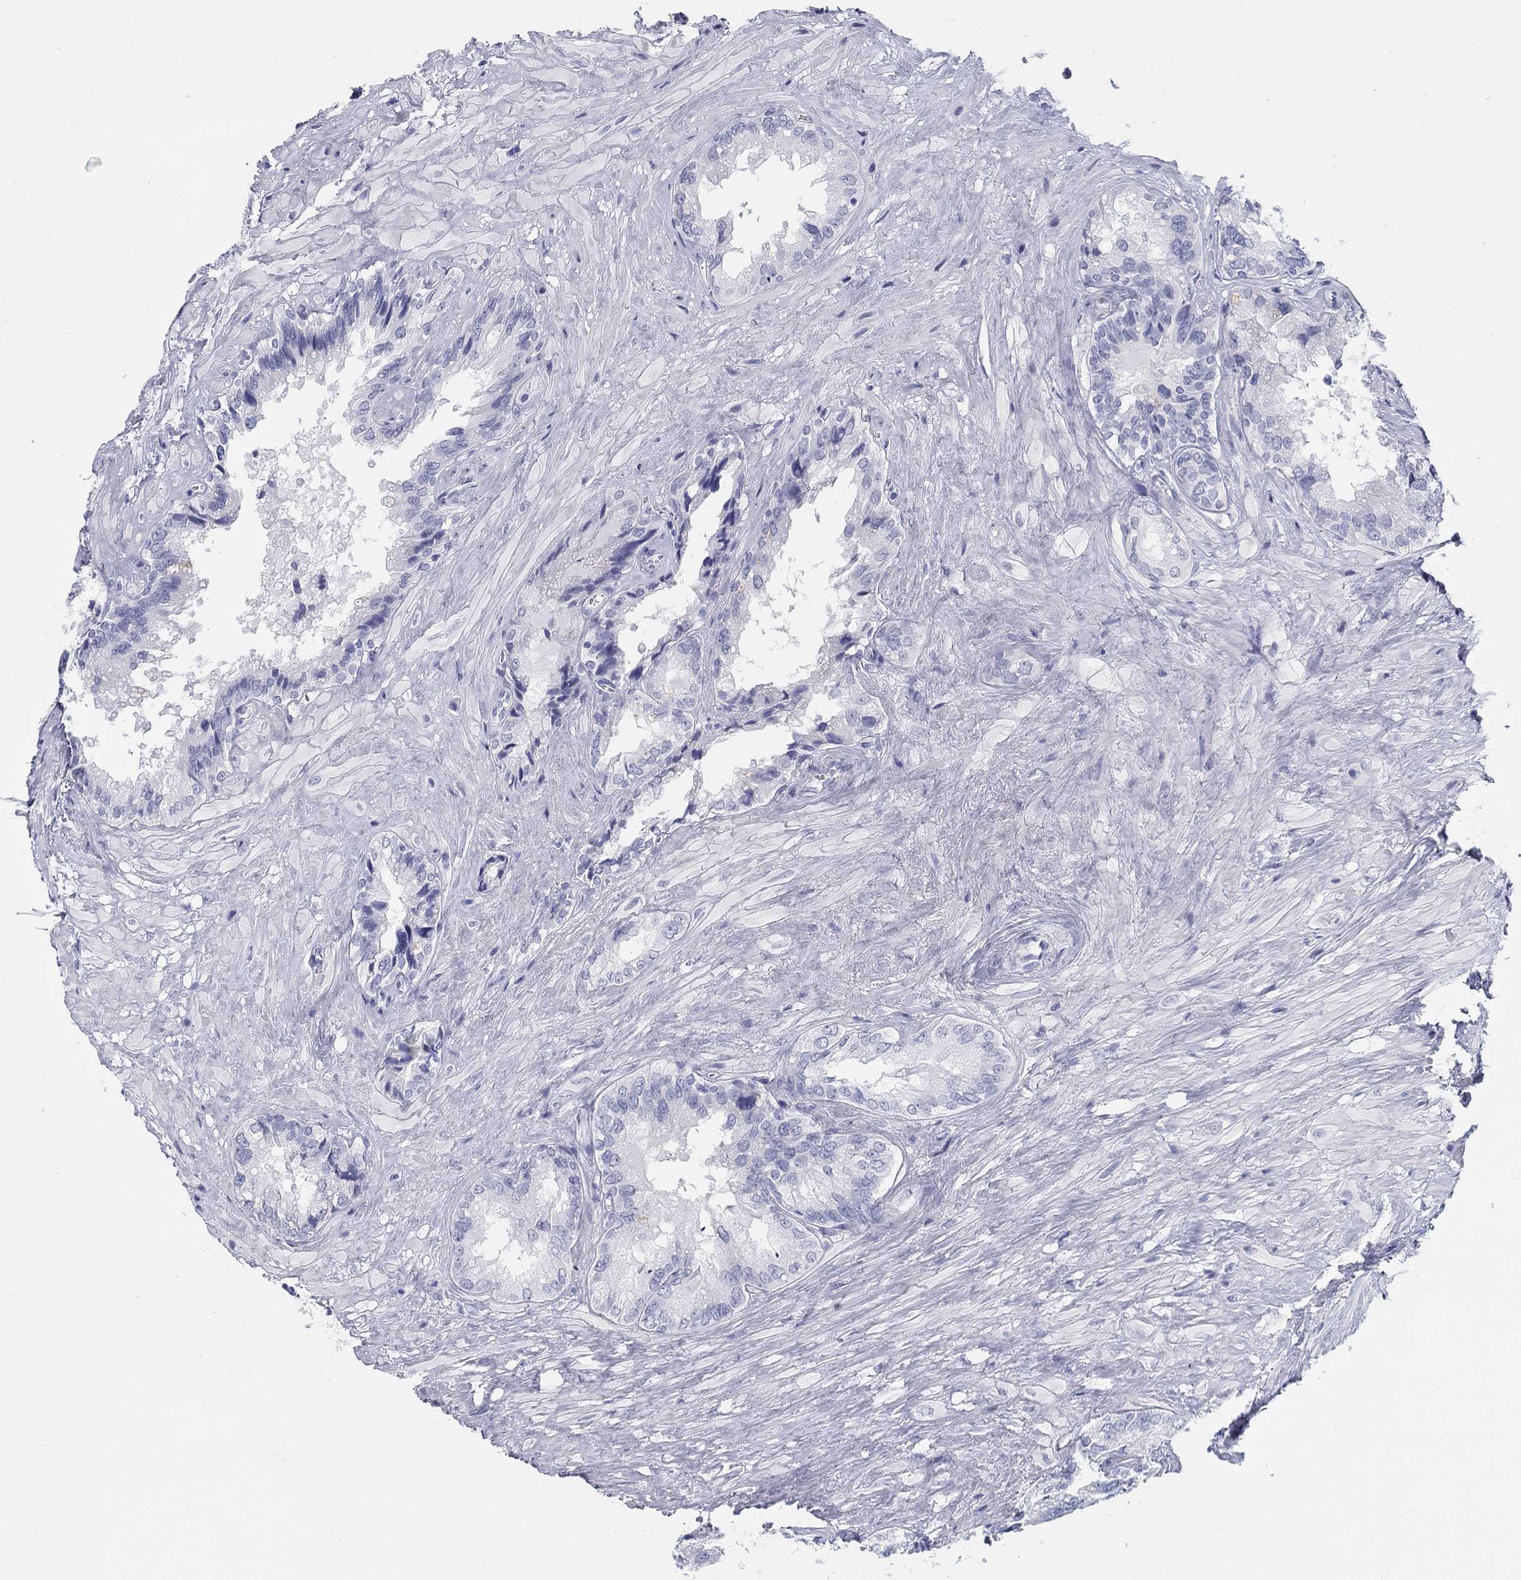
{"staining": {"intensity": "negative", "quantity": "none", "location": "none"}, "tissue": "seminal vesicle", "cell_type": "Glandular cells", "image_type": "normal", "snomed": [{"axis": "morphology", "description": "Normal tissue, NOS"}, {"axis": "topography", "description": "Seminal veicle"}], "caption": "Immunohistochemical staining of normal human seminal vesicle exhibits no significant staining in glandular cells. The staining was performed using DAB (3,3'-diaminobenzidine) to visualize the protein expression in brown, while the nuclei were stained in blue with hematoxylin (Magnification: 20x).", "gene": "LAMP5", "patient": {"sex": "male", "age": 67}}